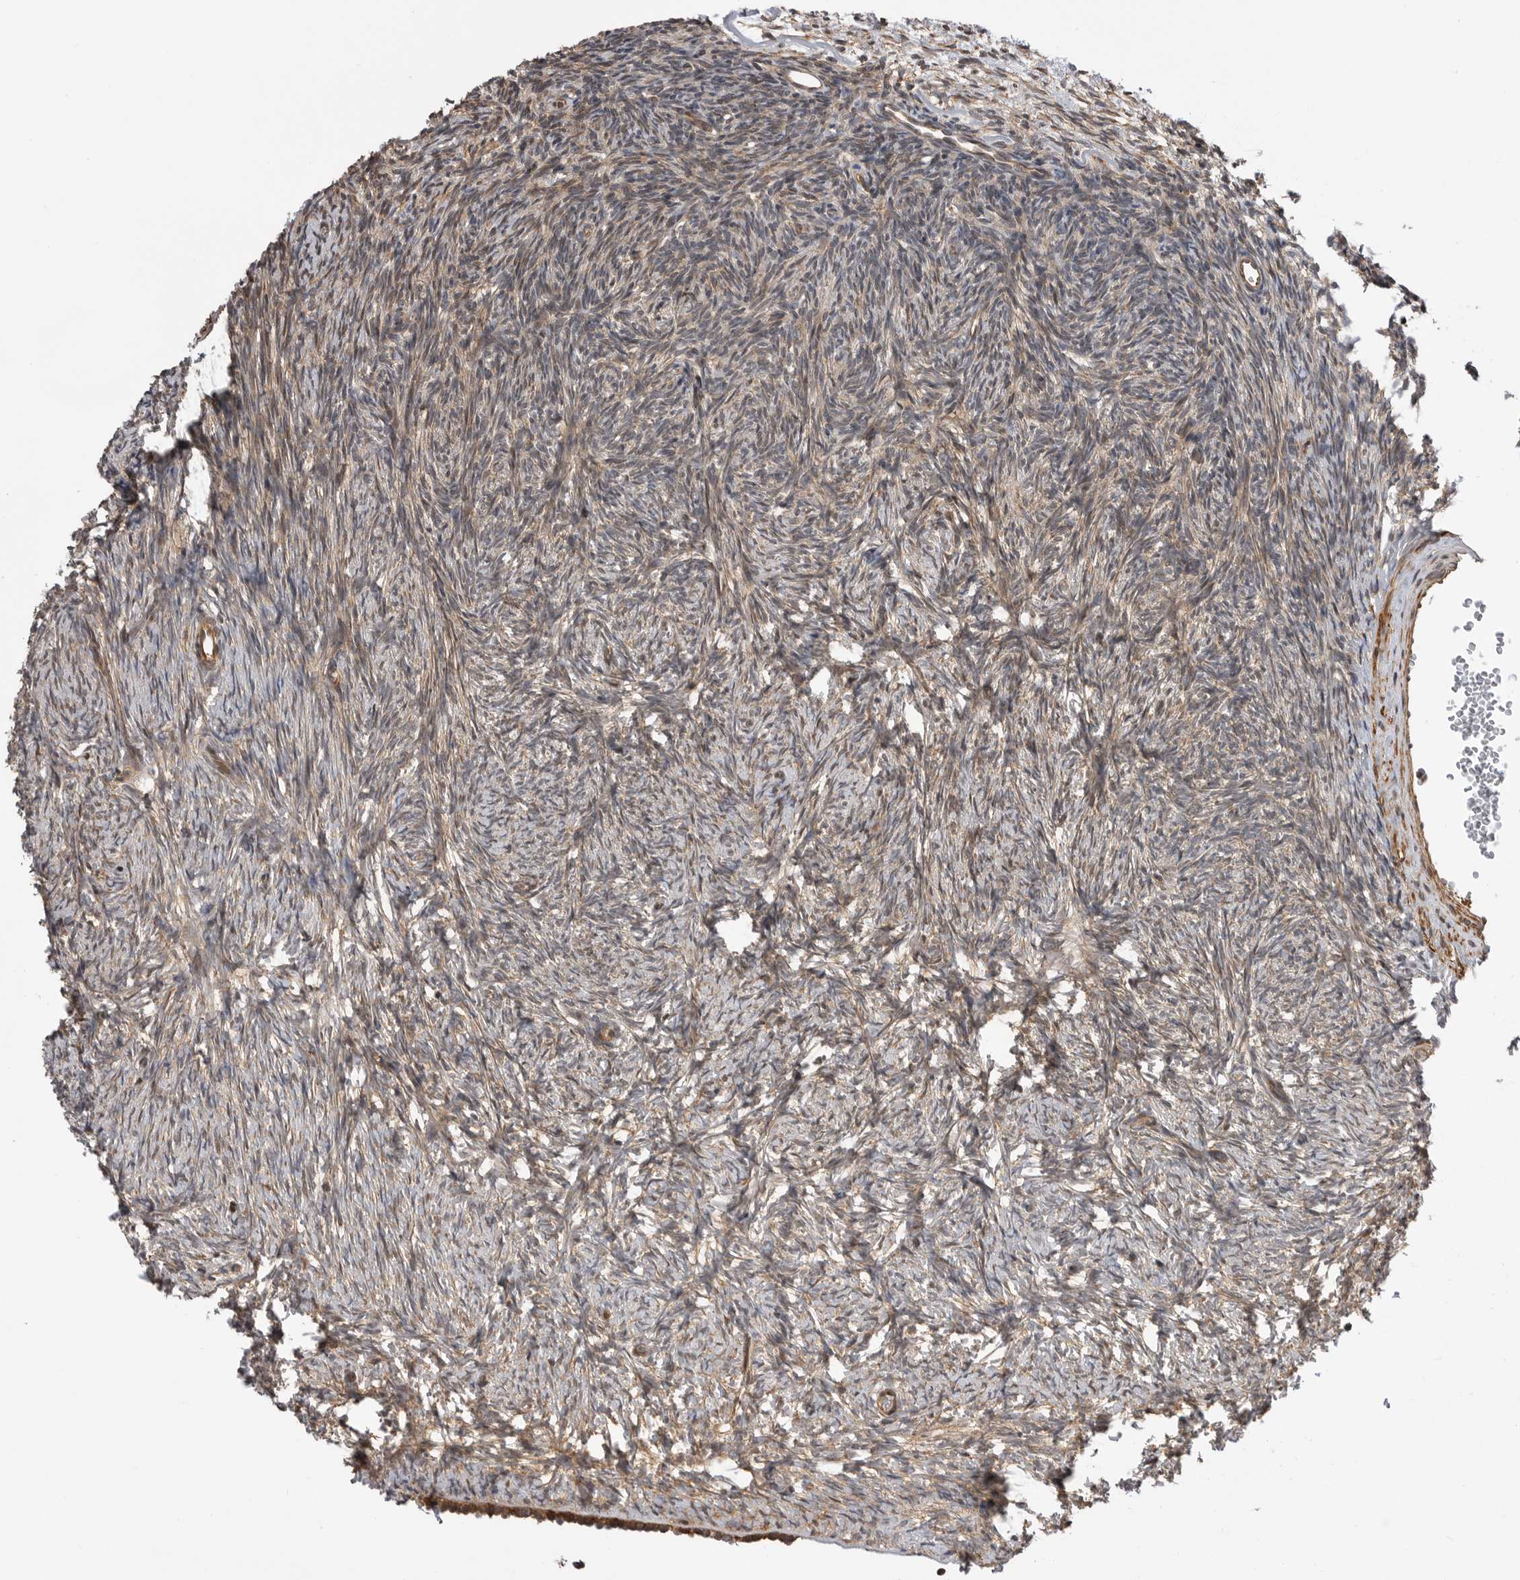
{"staining": {"intensity": "moderate", "quantity": ">75%", "location": "cytoplasmic/membranous"}, "tissue": "ovary", "cell_type": "Follicle cells", "image_type": "normal", "snomed": [{"axis": "morphology", "description": "Normal tissue, NOS"}, {"axis": "topography", "description": "Ovary"}], "caption": "DAB immunohistochemical staining of benign ovary displays moderate cytoplasmic/membranous protein positivity in about >75% of follicle cells.", "gene": "TRIM56", "patient": {"sex": "female", "age": 34}}